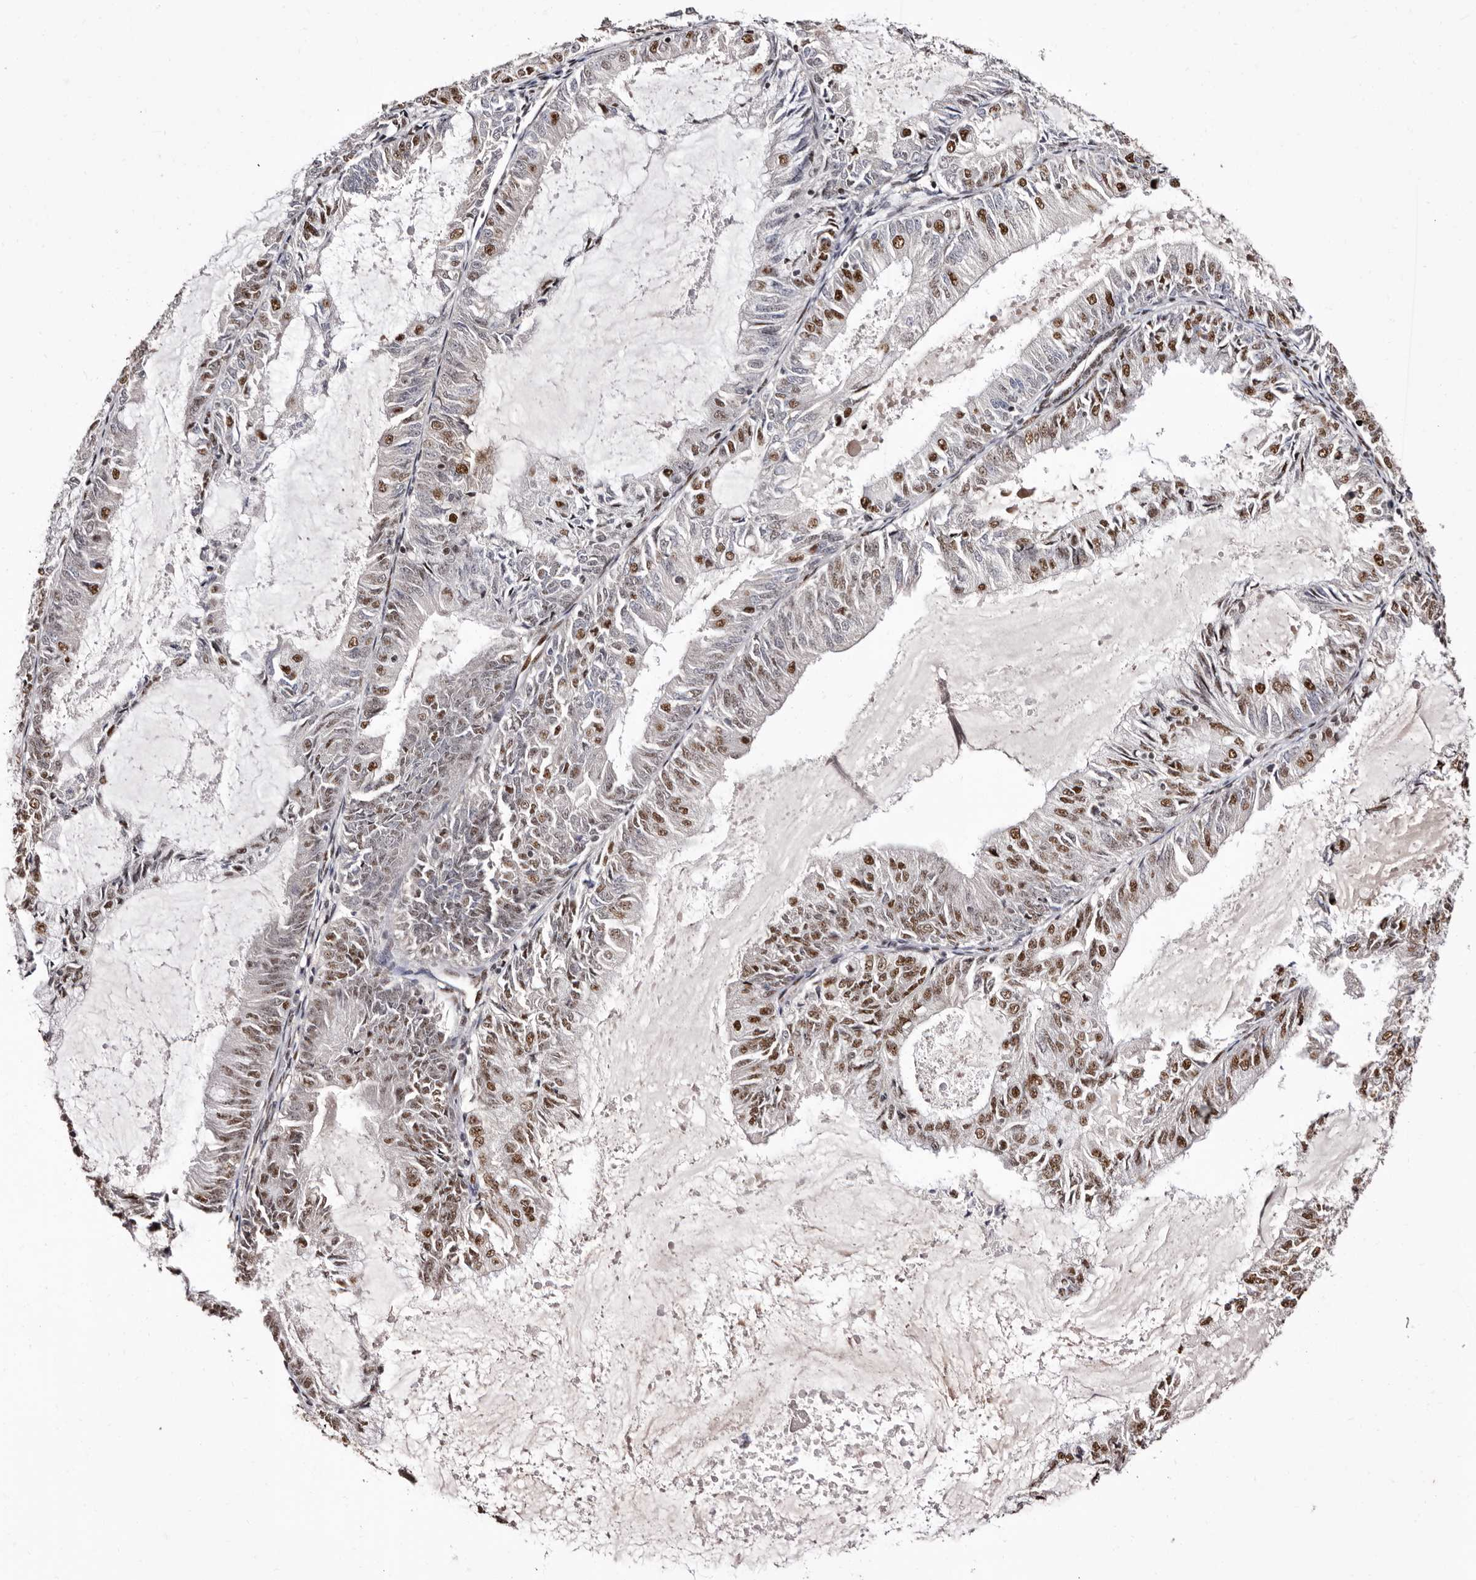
{"staining": {"intensity": "moderate", "quantity": "25%-75%", "location": "nuclear"}, "tissue": "endometrial cancer", "cell_type": "Tumor cells", "image_type": "cancer", "snomed": [{"axis": "morphology", "description": "Adenocarcinoma, NOS"}, {"axis": "topography", "description": "Endometrium"}], "caption": "DAB (3,3'-diaminobenzidine) immunohistochemical staining of human endometrial adenocarcinoma exhibits moderate nuclear protein expression in about 25%-75% of tumor cells.", "gene": "ANAPC11", "patient": {"sex": "female", "age": 57}}